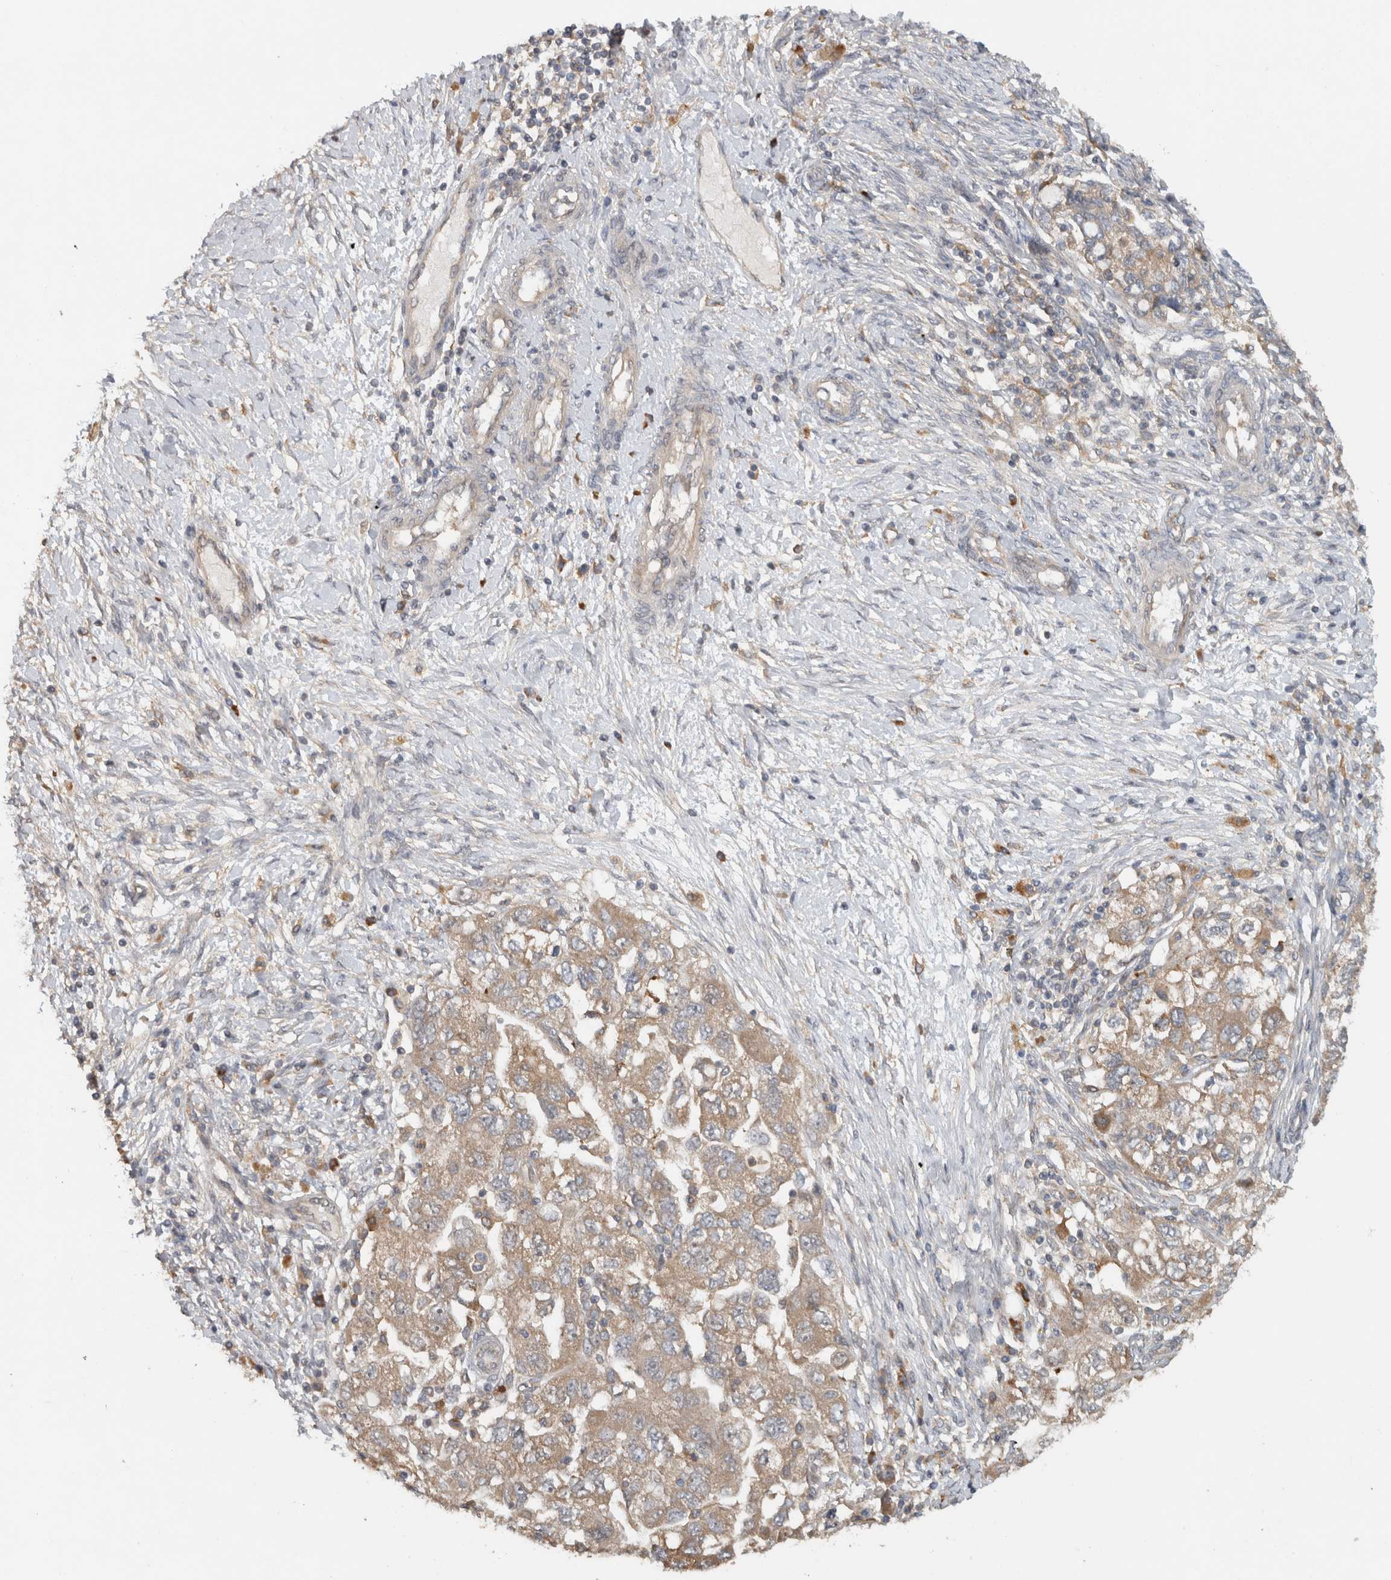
{"staining": {"intensity": "weak", "quantity": ">75%", "location": "cytoplasmic/membranous"}, "tissue": "ovarian cancer", "cell_type": "Tumor cells", "image_type": "cancer", "snomed": [{"axis": "morphology", "description": "Carcinoma, NOS"}, {"axis": "morphology", "description": "Cystadenocarcinoma, serous, NOS"}, {"axis": "topography", "description": "Ovary"}], "caption": "IHC image of neoplastic tissue: ovarian cancer stained using immunohistochemistry displays low levels of weak protein expression localized specifically in the cytoplasmic/membranous of tumor cells, appearing as a cytoplasmic/membranous brown color.", "gene": "VEPH1", "patient": {"sex": "female", "age": 69}}